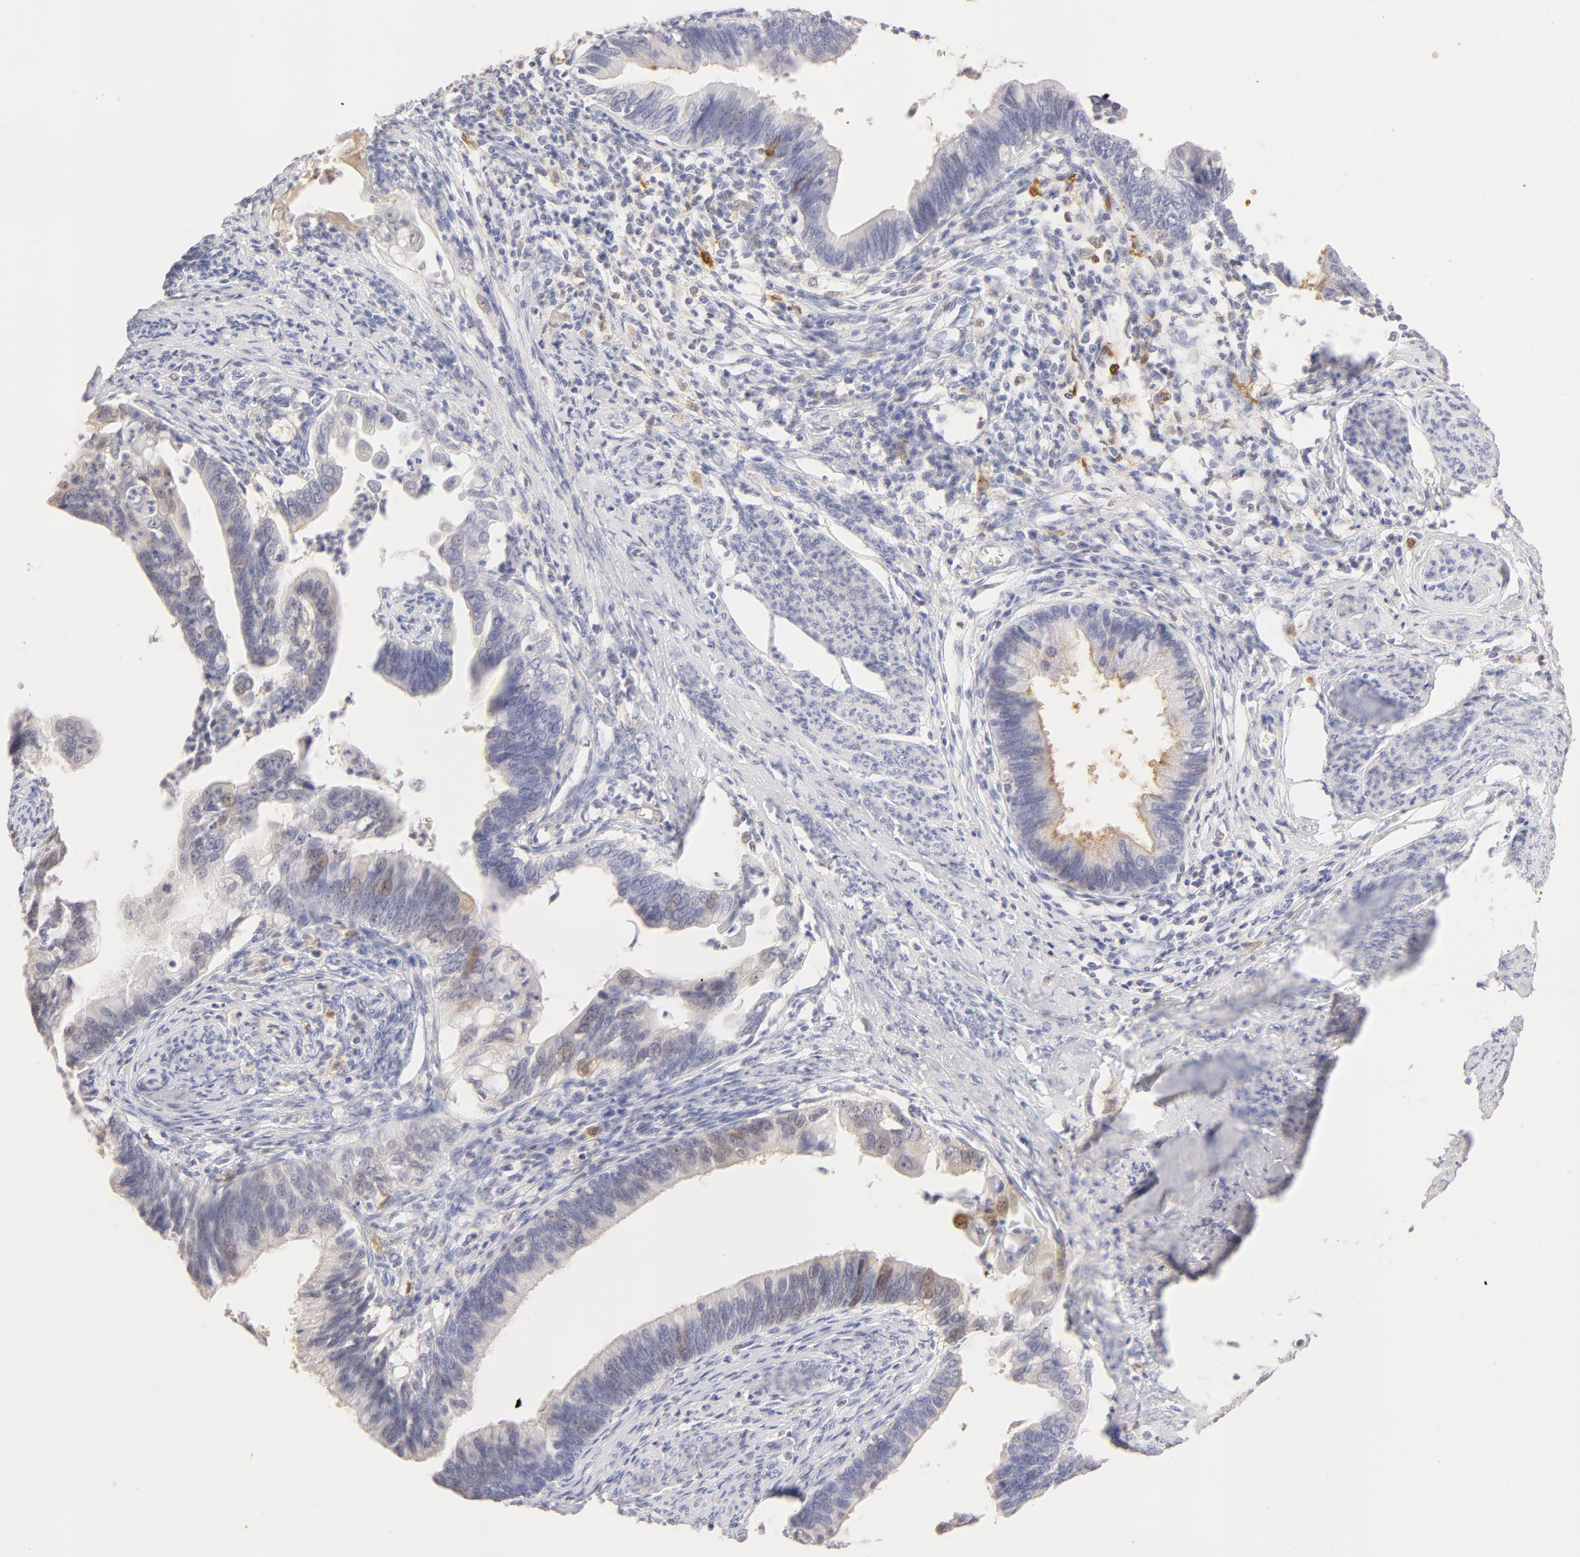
{"staining": {"intensity": "negative", "quantity": "none", "location": "none"}, "tissue": "cervical cancer", "cell_type": "Tumor cells", "image_type": "cancer", "snomed": [{"axis": "morphology", "description": "Adenocarcinoma, NOS"}, {"axis": "topography", "description": "Cervix"}], "caption": "Image shows no protein positivity in tumor cells of cervical adenocarcinoma tissue.", "gene": "CA2", "patient": {"sex": "female", "age": 47}}